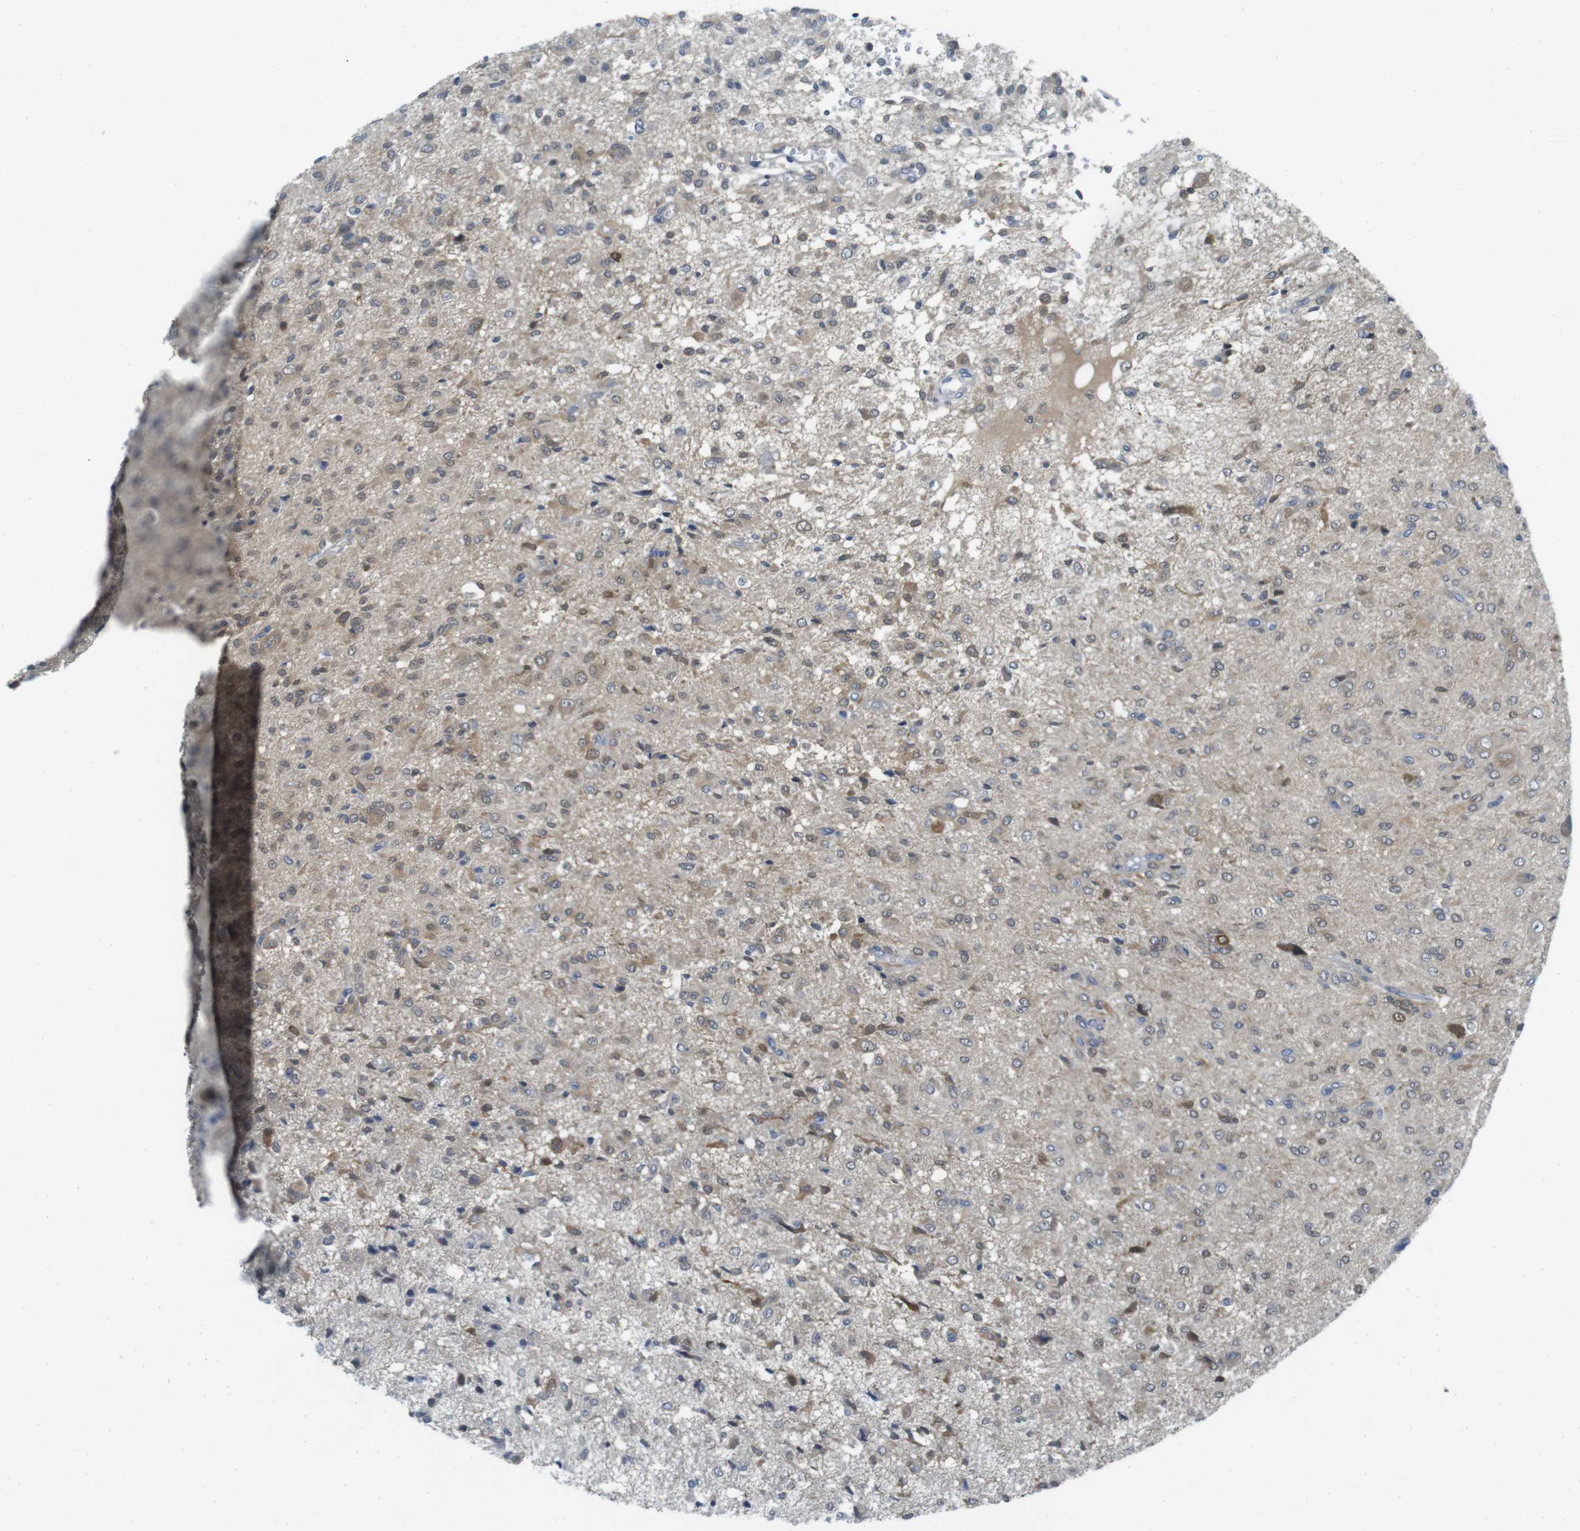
{"staining": {"intensity": "moderate", "quantity": "25%-75%", "location": "cytoplasmic/membranous"}, "tissue": "glioma", "cell_type": "Tumor cells", "image_type": "cancer", "snomed": [{"axis": "morphology", "description": "Glioma, malignant, High grade"}, {"axis": "topography", "description": "Brain"}], "caption": "Immunohistochemical staining of human glioma displays moderate cytoplasmic/membranous protein staining in about 25%-75% of tumor cells.", "gene": "CASP2", "patient": {"sex": "female", "age": 59}}